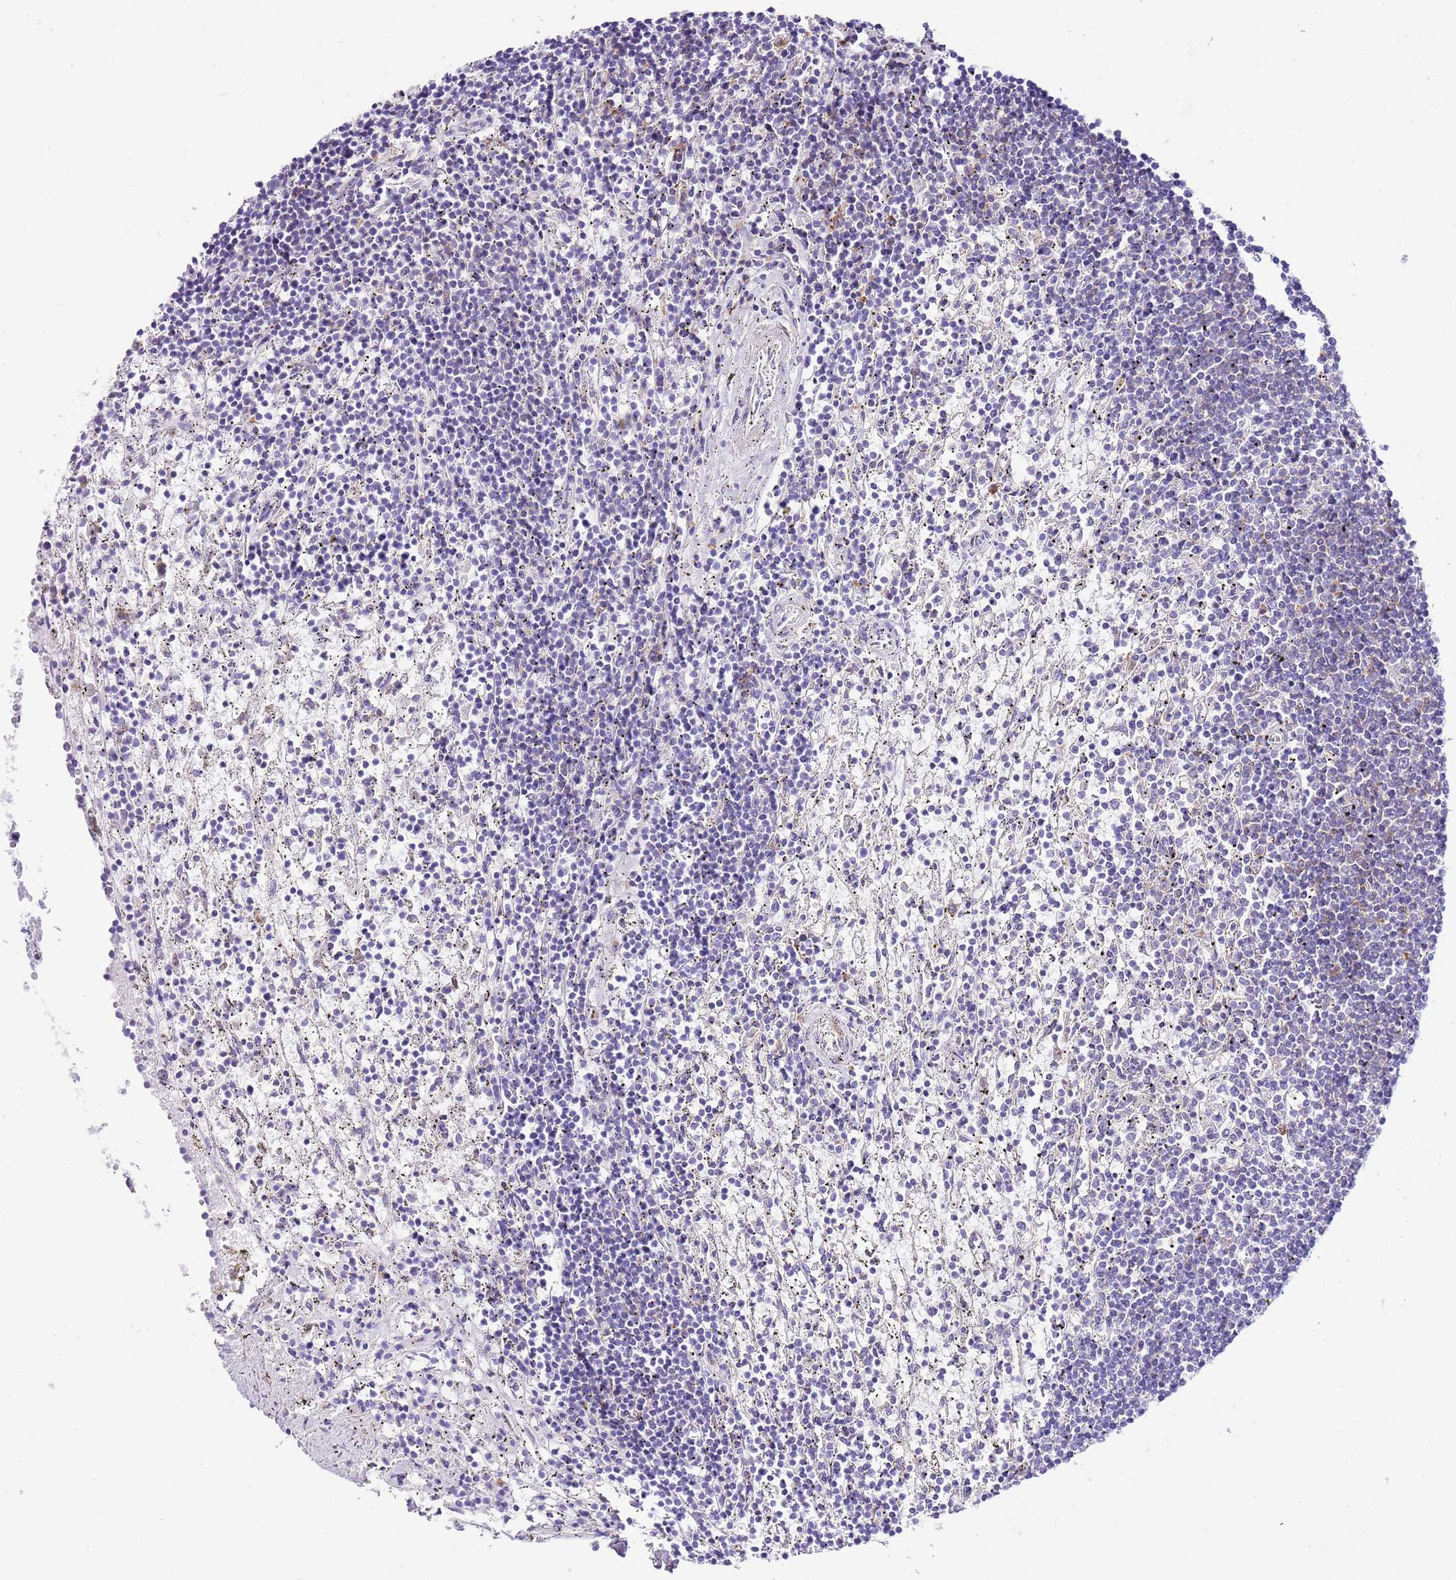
{"staining": {"intensity": "negative", "quantity": "none", "location": "none"}, "tissue": "lymphoma", "cell_type": "Tumor cells", "image_type": "cancer", "snomed": [{"axis": "morphology", "description": "Malignant lymphoma, non-Hodgkin's type, Low grade"}, {"axis": "topography", "description": "Spleen"}], "caption": "Tumor cells are negative for protein expression in human lymphoma.", "gene": "ALDH3A1", "patient": {"sex": "male", "age": 76}}